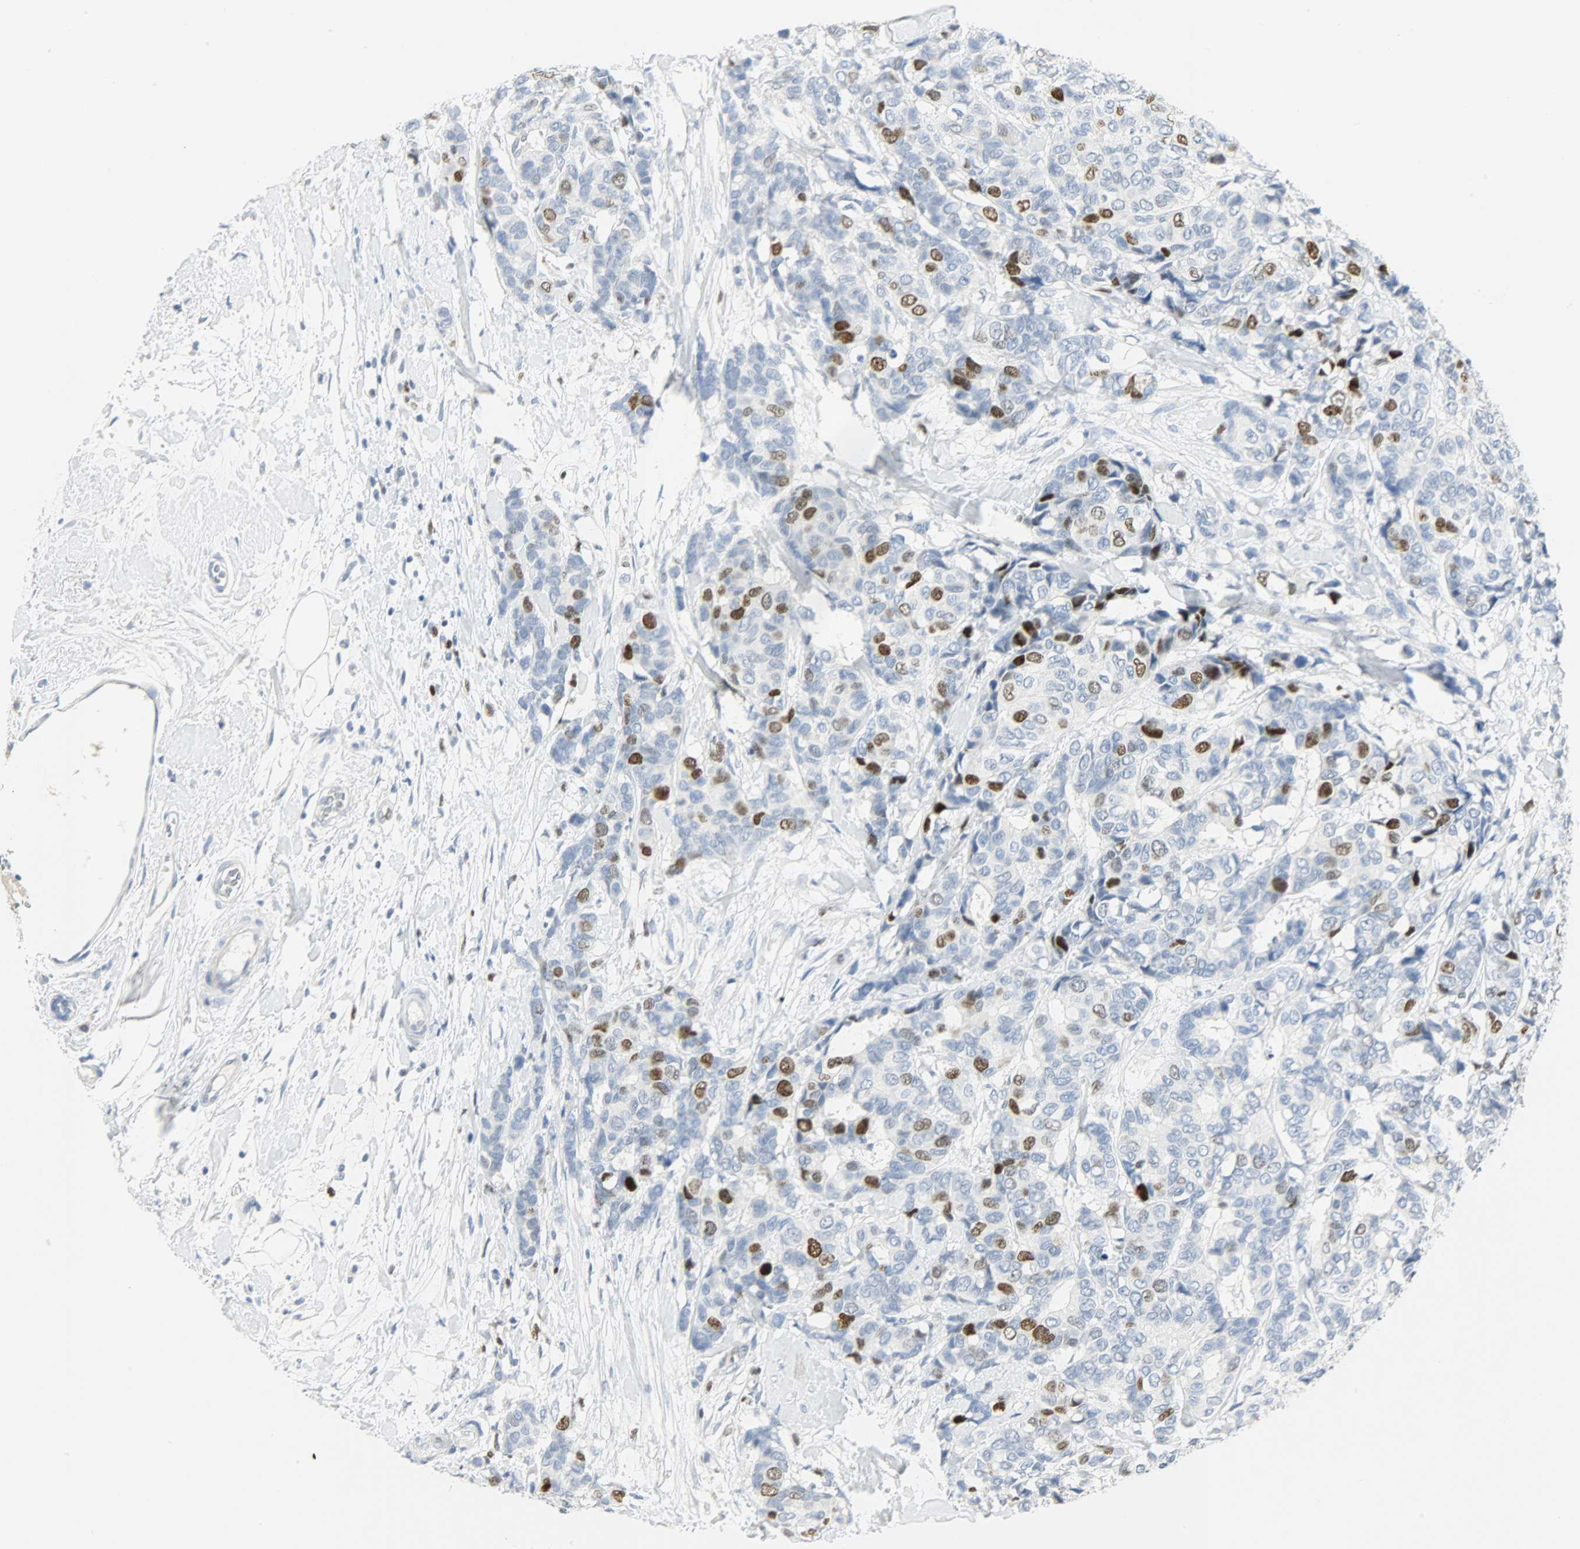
{"staining": {"intensity": "strong", "quantity": "25%-75%", "location": "nuclear"}, "tissue": "breast cancer", "cell_type": "Tumor cells", "image_type": "cancer", "snomed": [{"axis": "morphology", "description": "Duct carcinoma"}, {"axis": "topography", "description": "Breast"}], "caption": "The photomicrograph reveals staining of breast intraductal carcinoma, revealing strong nuclear protein positivity (brown color) within tumor cells.", "gene": "HELLS", "patient": {"sex": "female", "age": 87}}